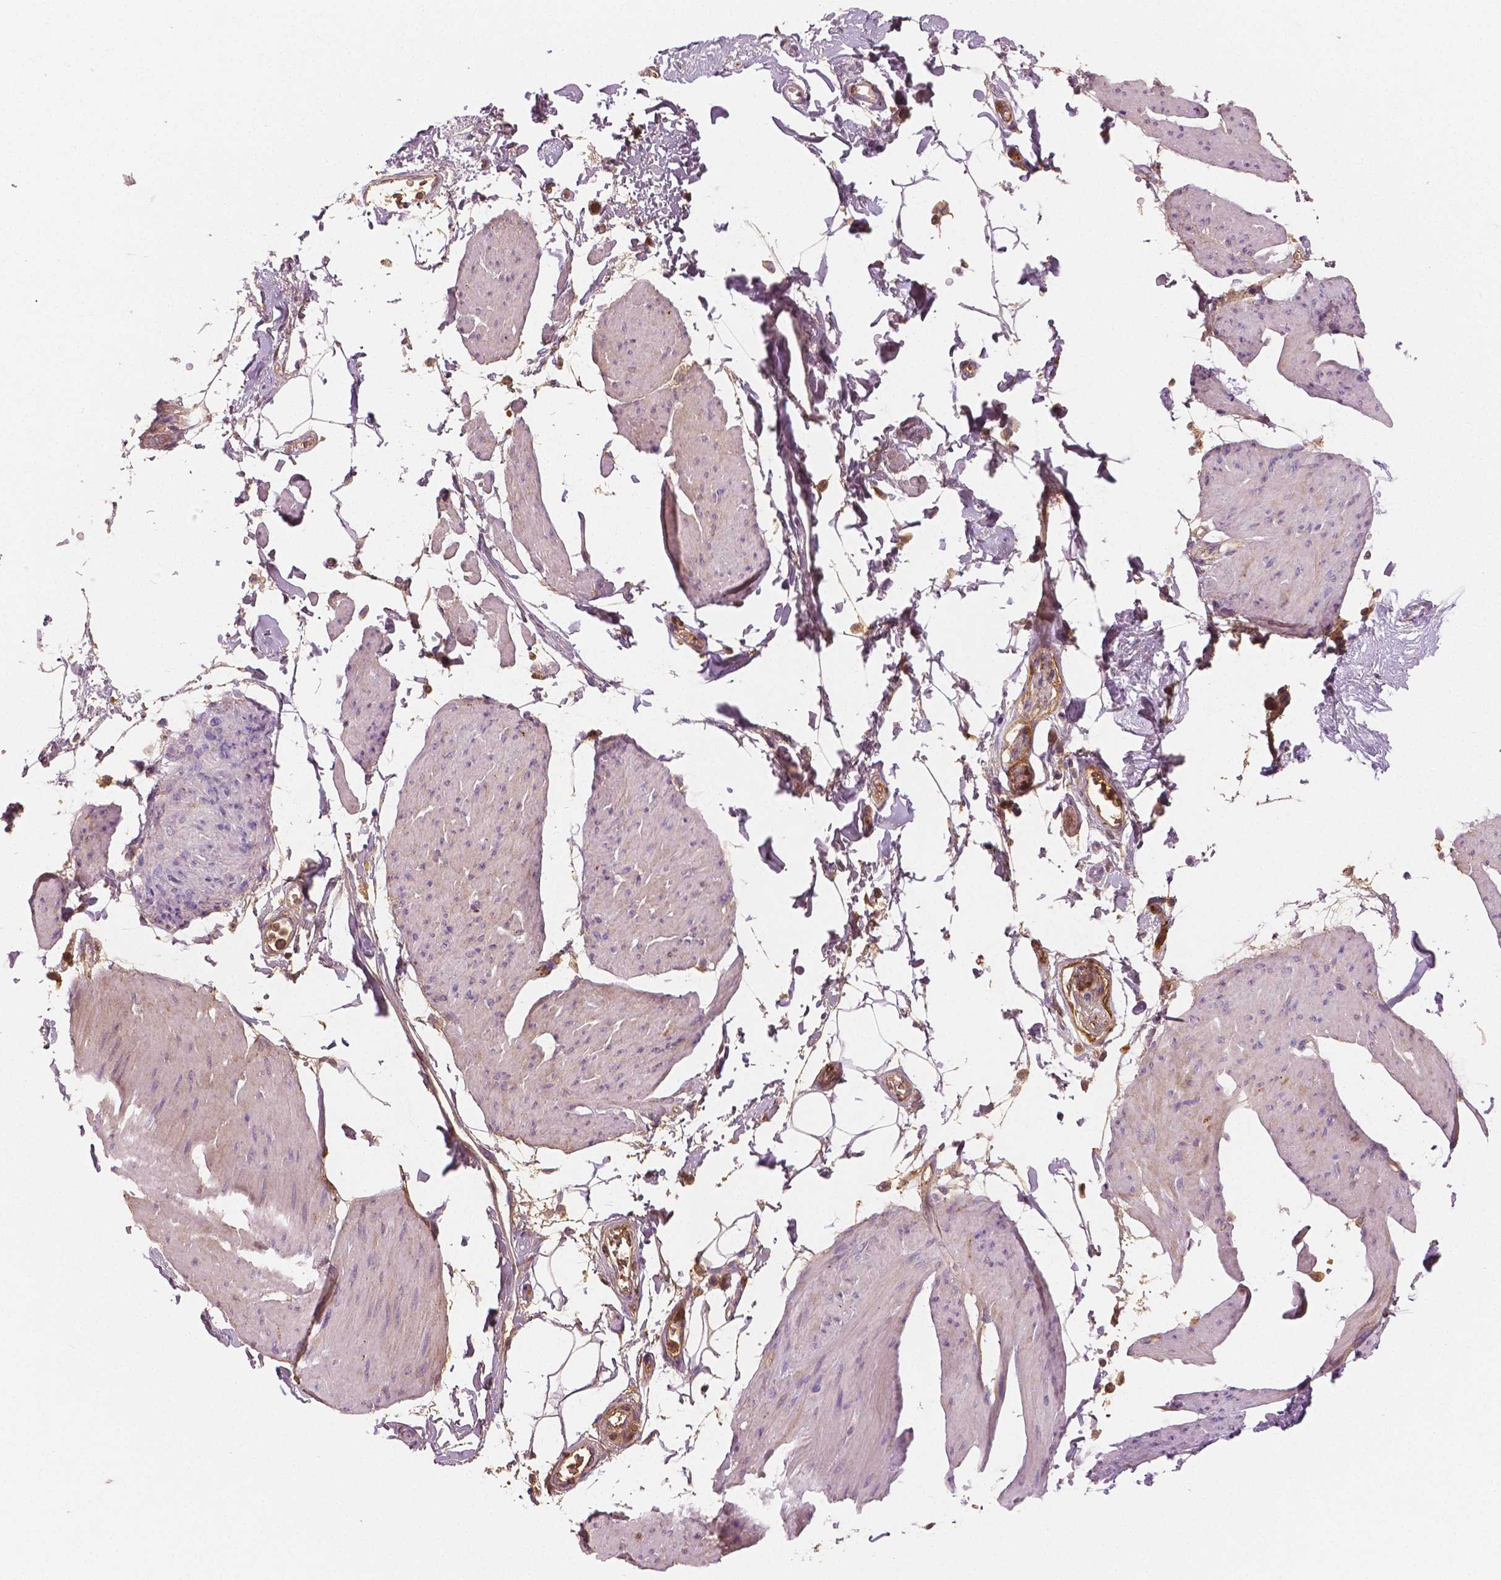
{"staining": {"intensity": "weak", "quantity": "25%-75%", "location": "cytoplasmic/membranous"}, "tissue": "smooth muscle", "cell_type": "Smooth muscle cells", "image_type": "normal", "snomed": [{"axis": "morphology", "description": "Normal tissue, NOS"}, {"axis": "topography", "description": "Adipose tissue"}, {"axis": "topography", "description": "Smooth muscle"}, {"axis": "topography", "description": "Peripheral nerve tissue"}], "caption": "Protein expression analysis of unremarkable smooth muscle exhibits weak cytoplasmic/membranous staining in approximately 25%-75% of smooth muscle cells. Ihc stains the protein in brown and the nuclei are stained blue.", "gene": "APOA4", "patient": {"sex": "male", "age": 83}}